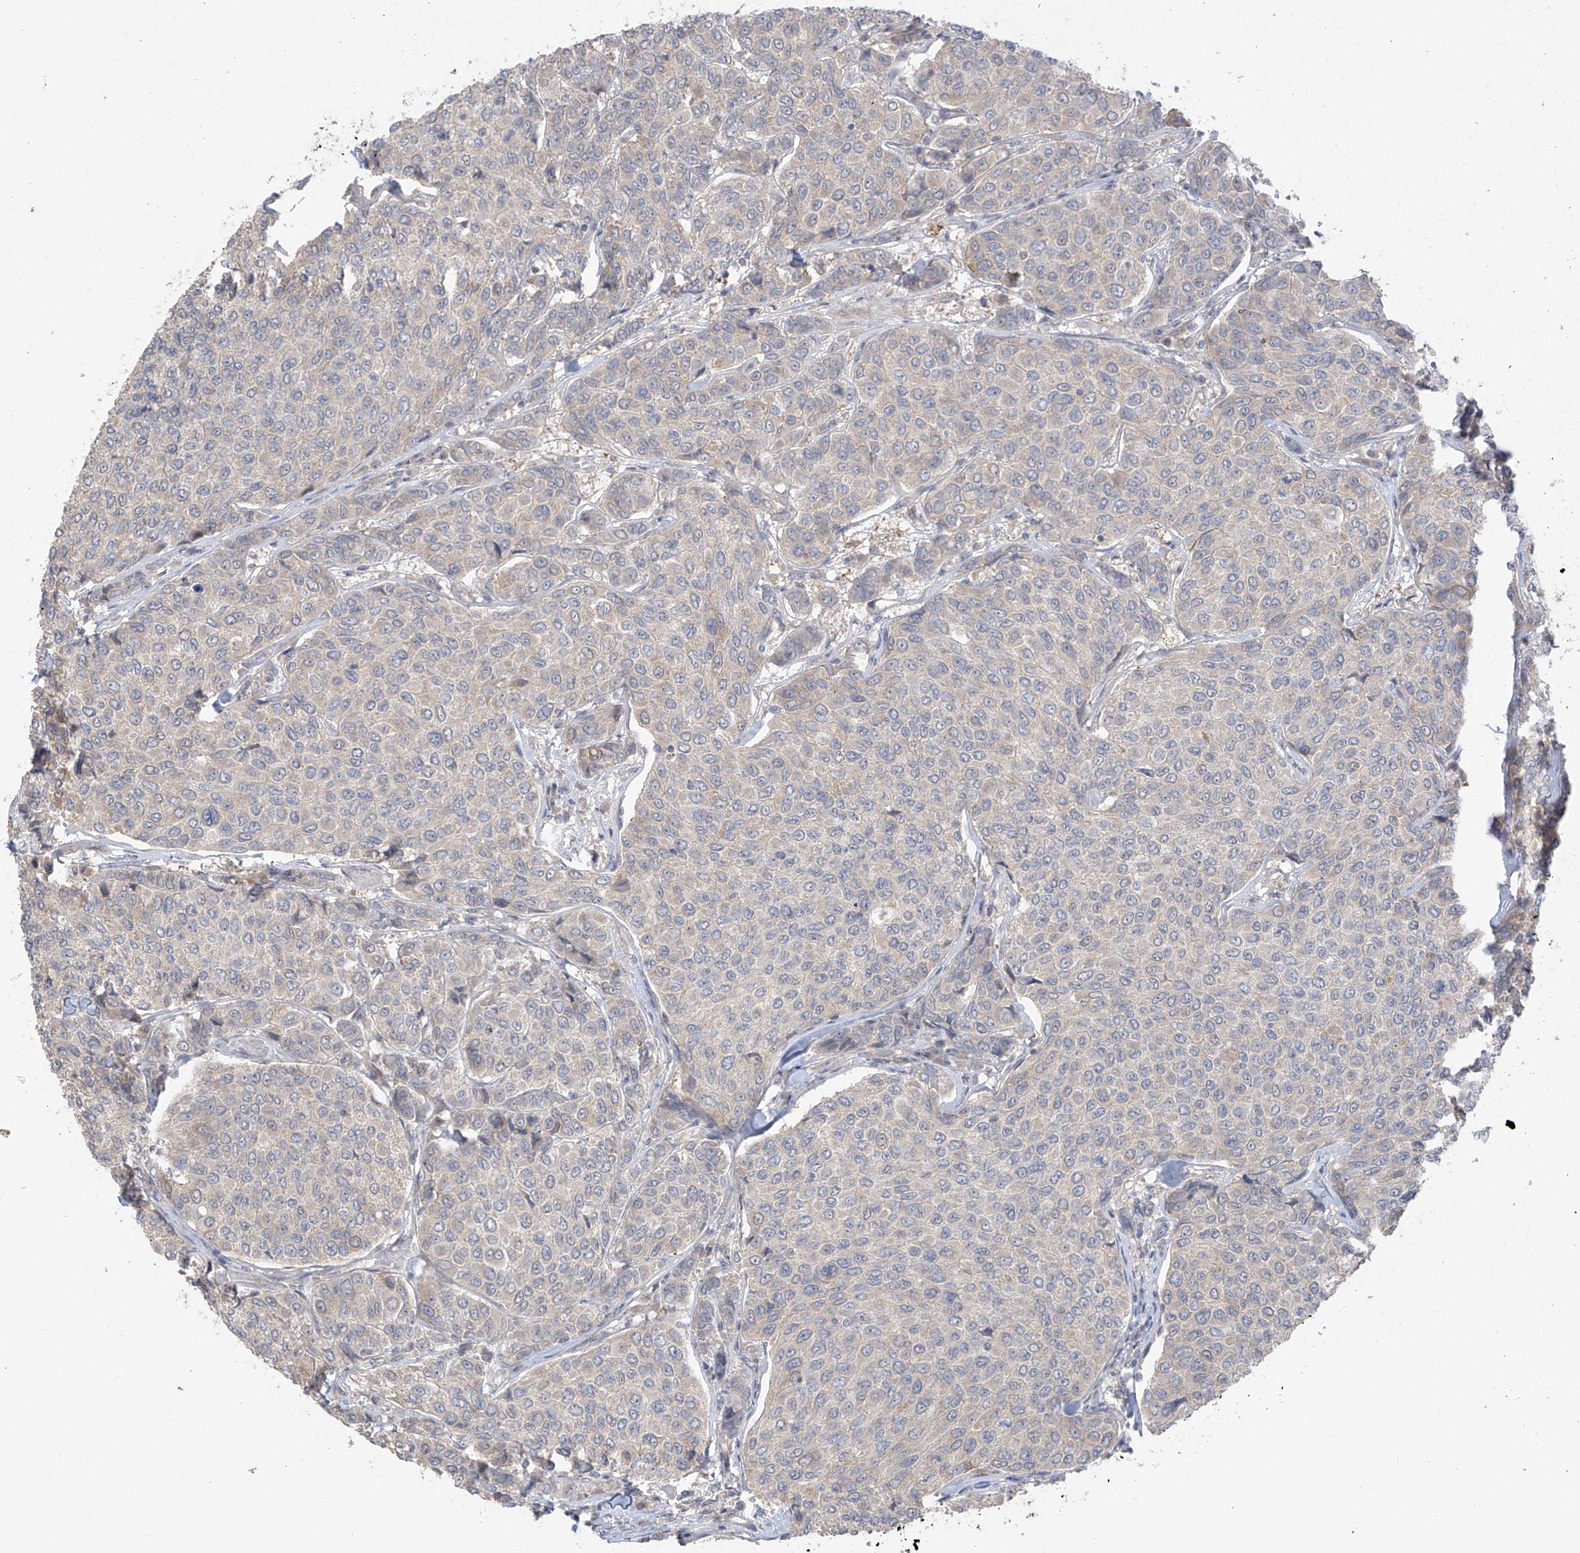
{"staining": {"intensity": "negative", "quantity": "none", "location": "none"}, "tissue": "breast cancer", "cell_type": "Tumor cells", "image_type": "cancer", "snomed": [{"axis": "morphology", "description": "Duct carcinoma"}, {"axis": "topography", "description": "Breast"}], "caption": "Immunohistochemistry photomicrograph of neoplastic tissue: breast cancer (intraductal carcinoma) stained with DAB demonstrates no significant protein staining in tumor cells.", "gene": "ANGEL2", "patient": {"sex": "female", "age": 55}}